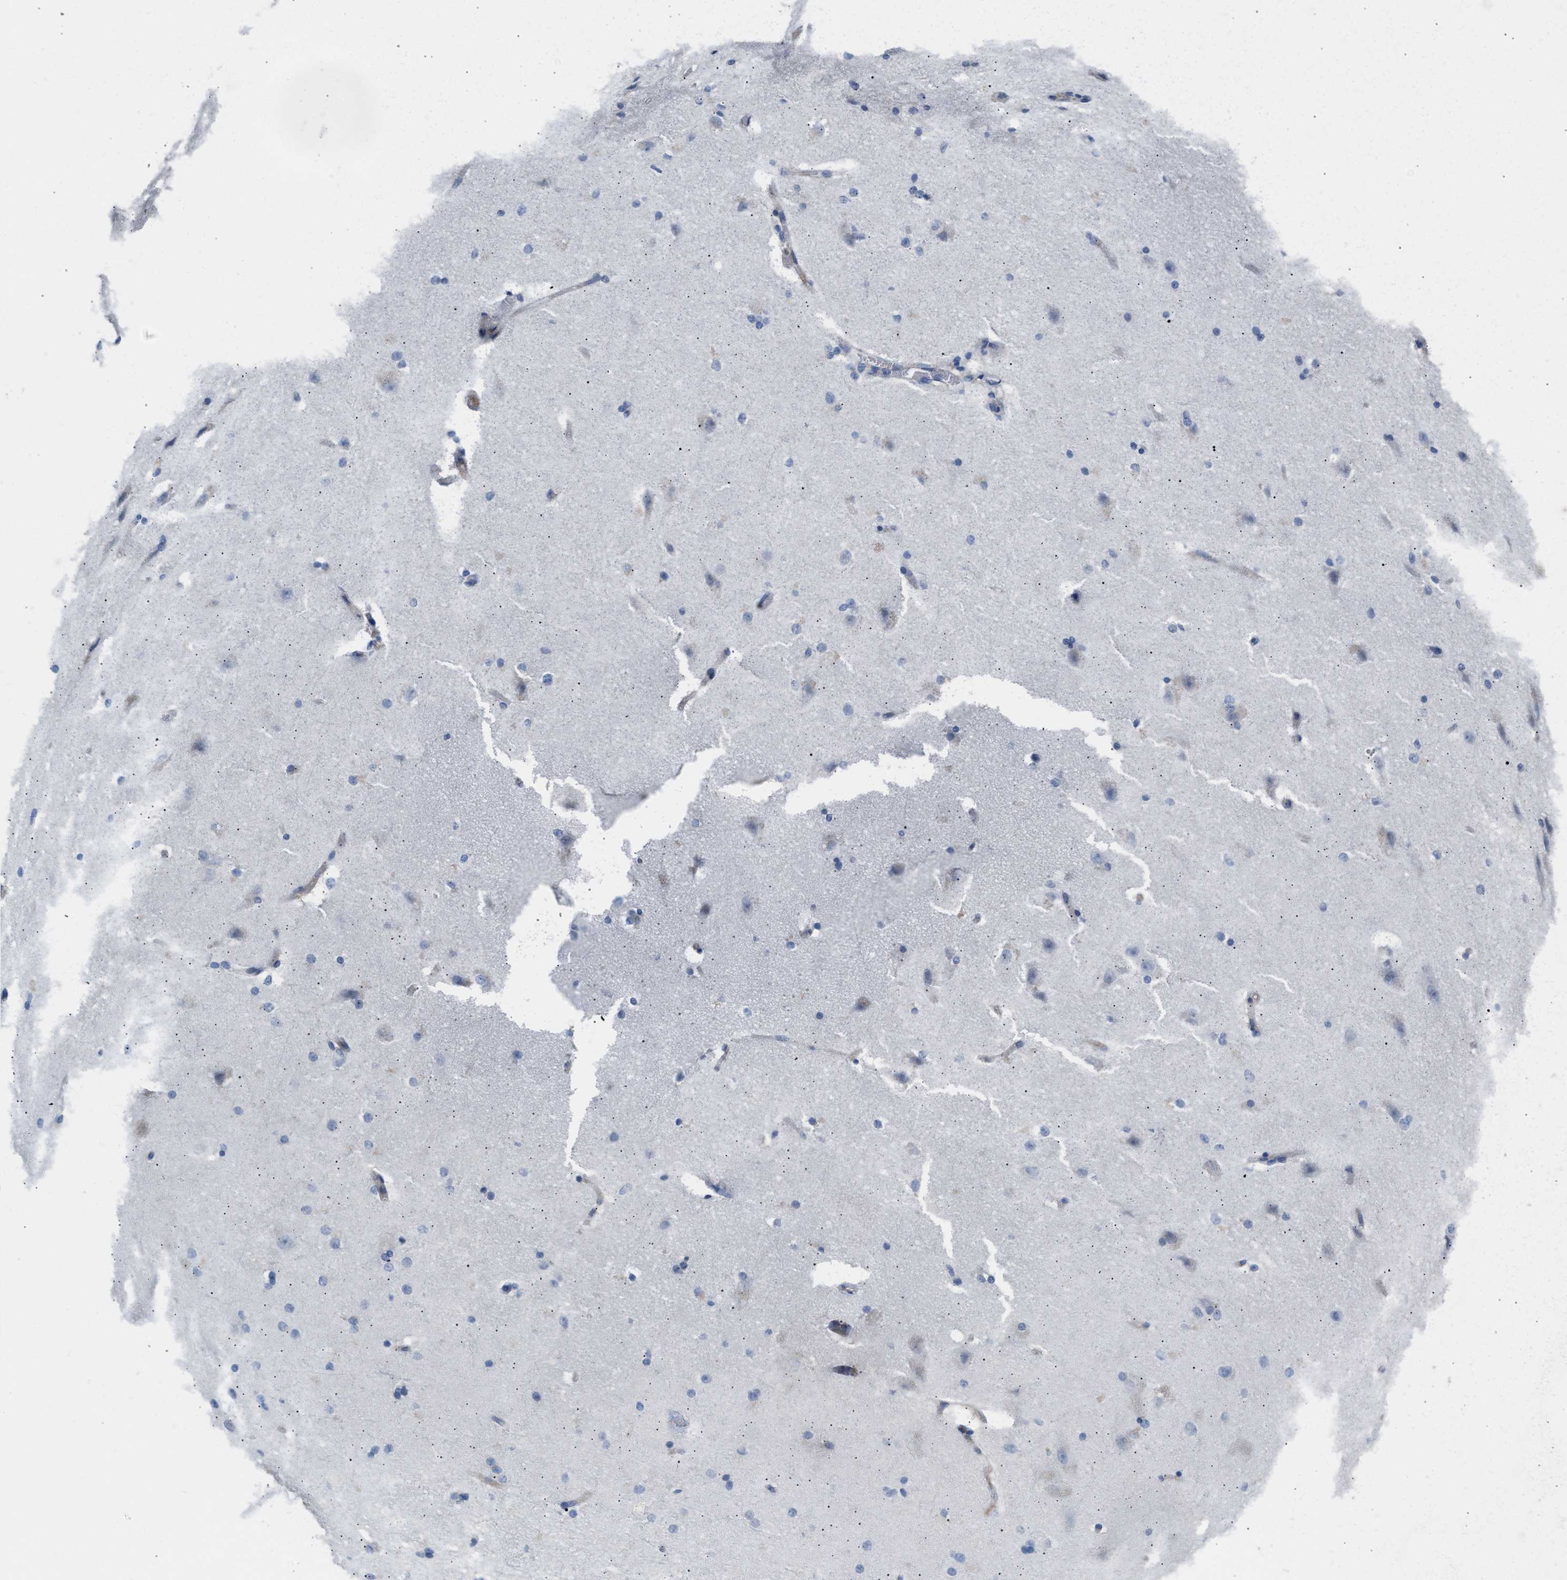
{"staining": {"intensity": "negative", "quantity": "none", "location": "none"}, "tissue": "cerebral cortex", "cell_type": "Endothelial cells", "image_type": "normal", "snomed": [{"axis": "morphology", "description": "Normal tissue, NOS"}, {"axis": "topography", "description": "Cerebral cortex"}, {"axis": "topography", "description": "Hippocampus"}], "caption": "DAB immunohistochemical staining of benign human cerebral cortex demonstrates no significant positivity in endothelial cells.", "gene": "ERBB2", "patient": {"sex": "female", "age": 19}}